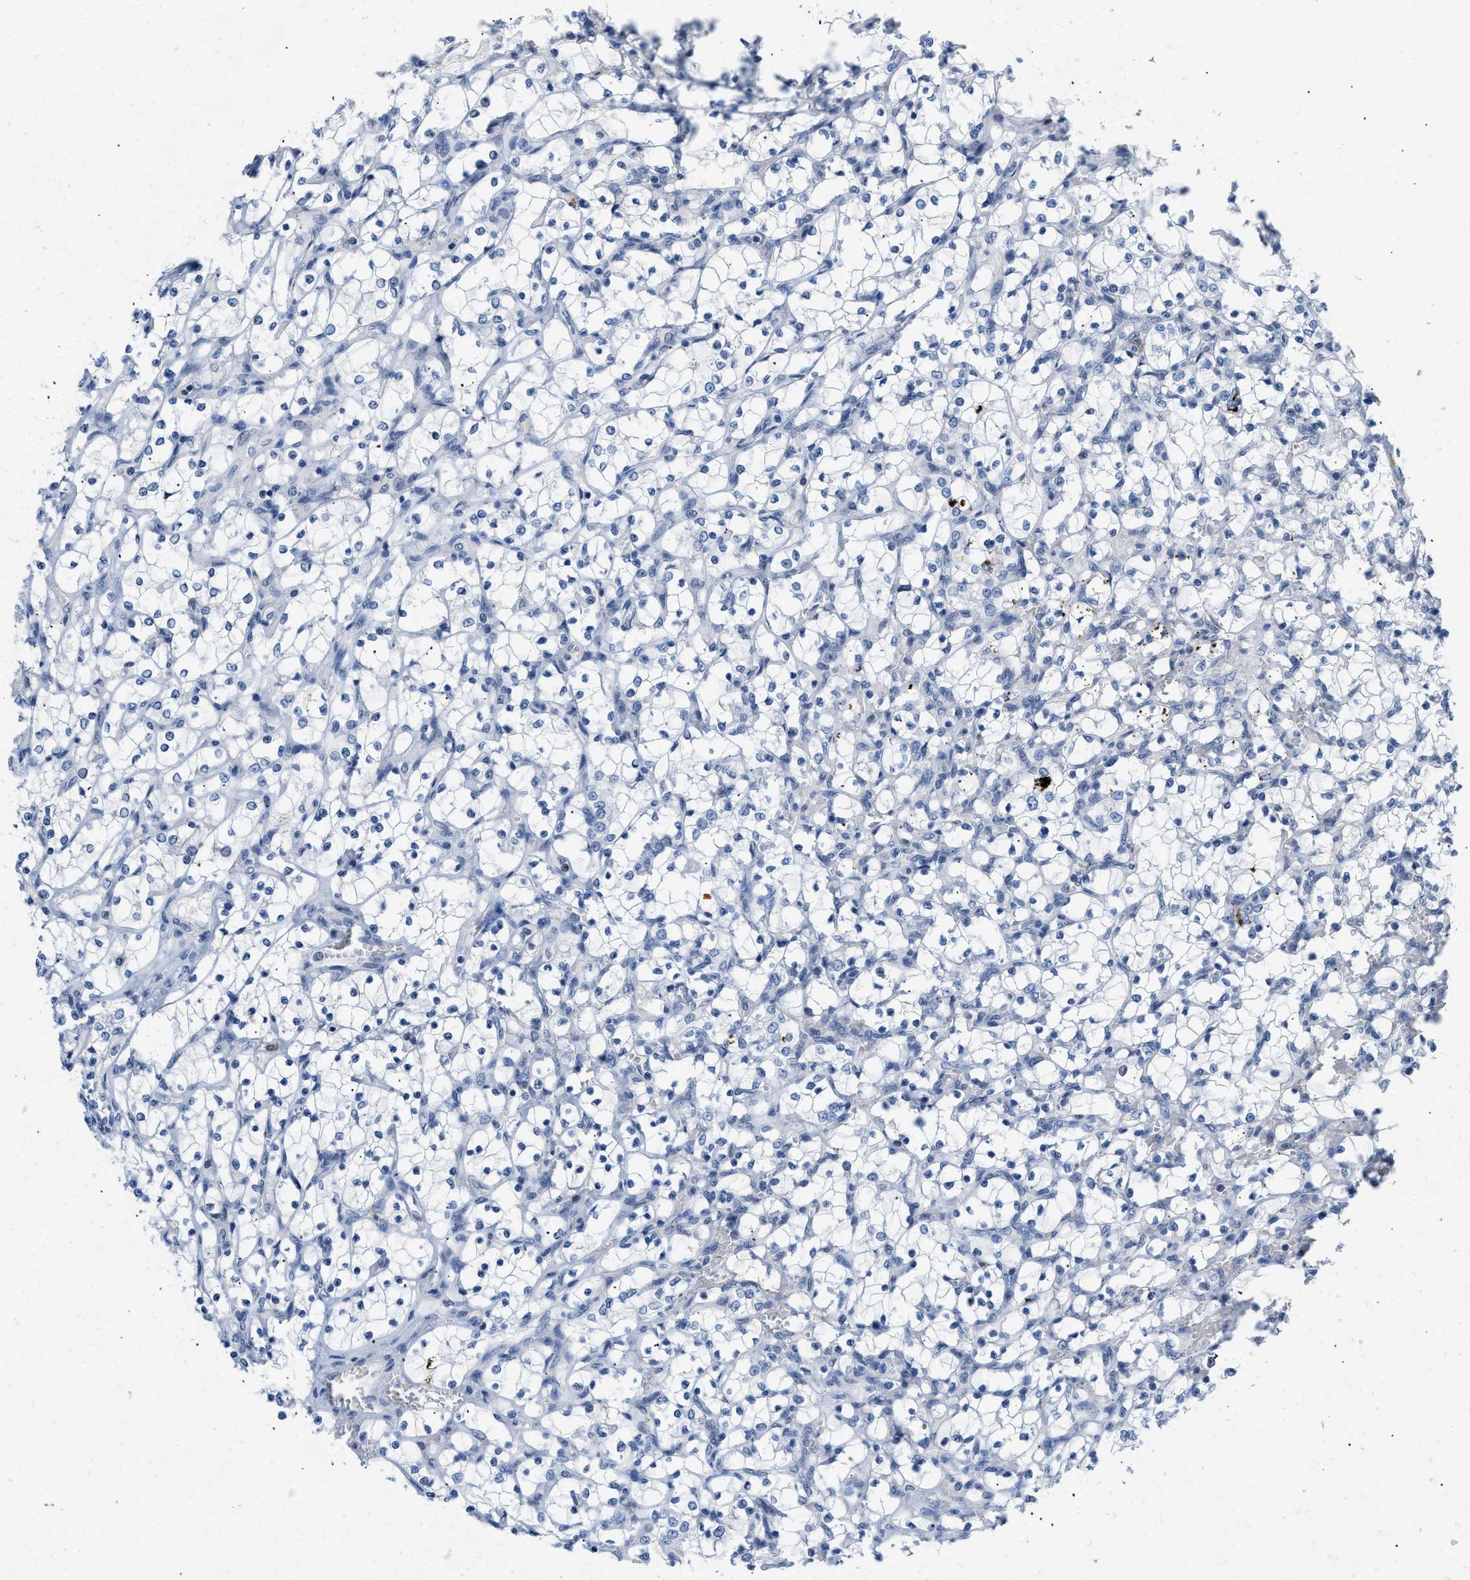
{"staining": {"intensity": "negative", "quantity": "none", "location": "none"}, "tissue": "renal cancer", "cell_type": "Tumor cells", "image_type": "cancer", "snomed": [{"axis": "morphology", "description": "Adenocarcinoma, NOS"}, {"axis": "topography", "description": "Kidney"}], "caption": "A high-resolution histopathology image shows IHC staining of renal cancer (adenocarcinoma), which reveals no significant expression in tumor cells. The staining was performed using DAB to visualize the protein expression in brown, while the nuclei were stained in blue with hematoxylin (Magnification: 20x).", "gene": "BOLL", "patient": {"sex": "female", "age": 69}}